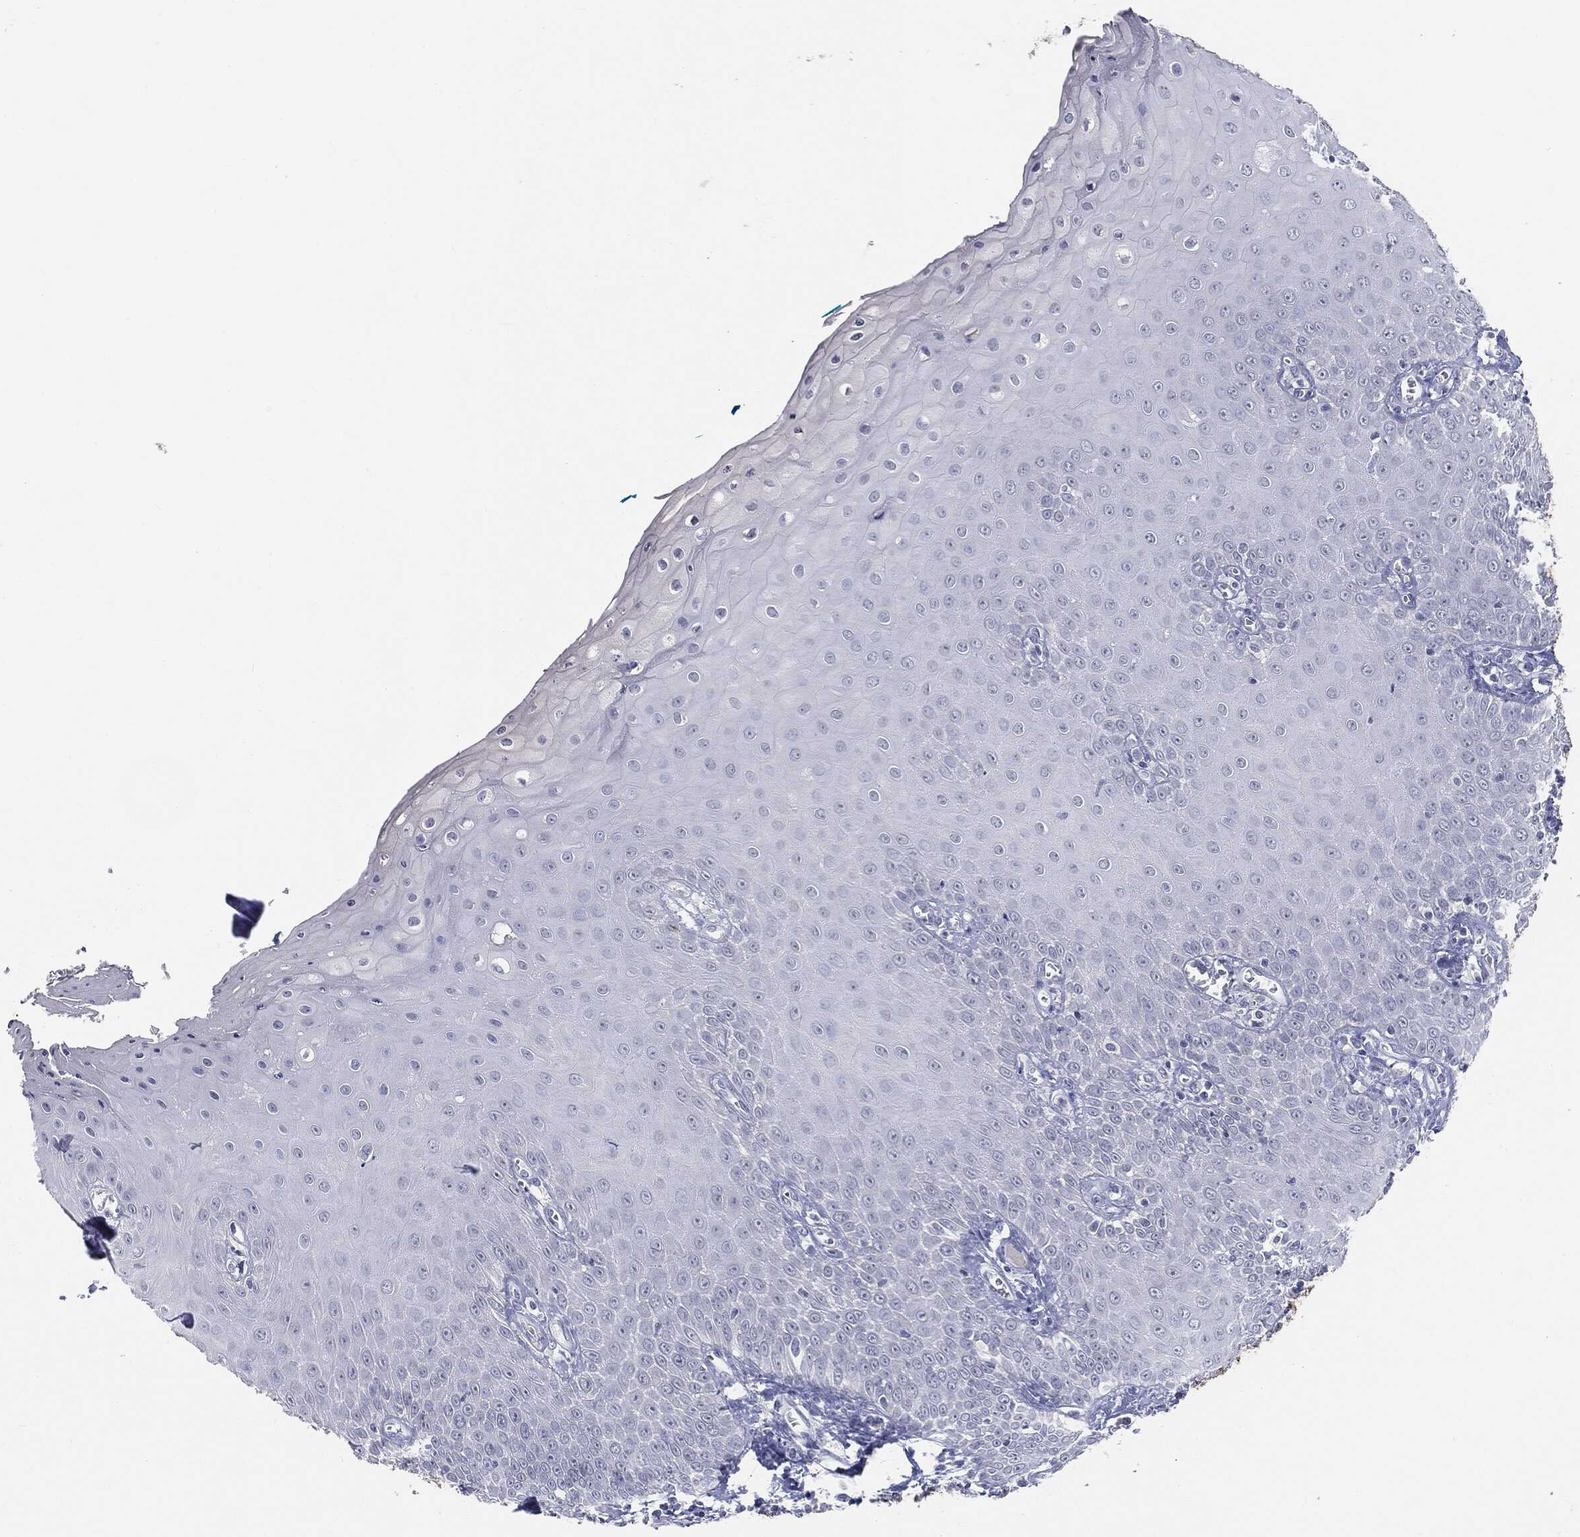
{"staining": {"intensity": "negative", "quantity": "none", "location": "none"}, "tissue": "oral mucosa", "cell_type": "Squamous epithelial cells", "image_type": "normal", "snomed": [{"axis": "morphology", "description": "Normal tissue, NOS"}, {"axis": "morphology", "description": "Squamous cell carcinoma, NOS"}, {"axis": "topography", "description": "Oral tissue"}, {"axis": "topography", "description": "Head-Neck"}], "caption": "IHC photomicrograph of normal human oral mucosa stained for a protein (brown), which reveals no staining in squamous epithelial cells. (IHC, brightfield microscopy, high magnification).", "gene": "CGB1", "patient": {"sex": "female", "age": 74}}